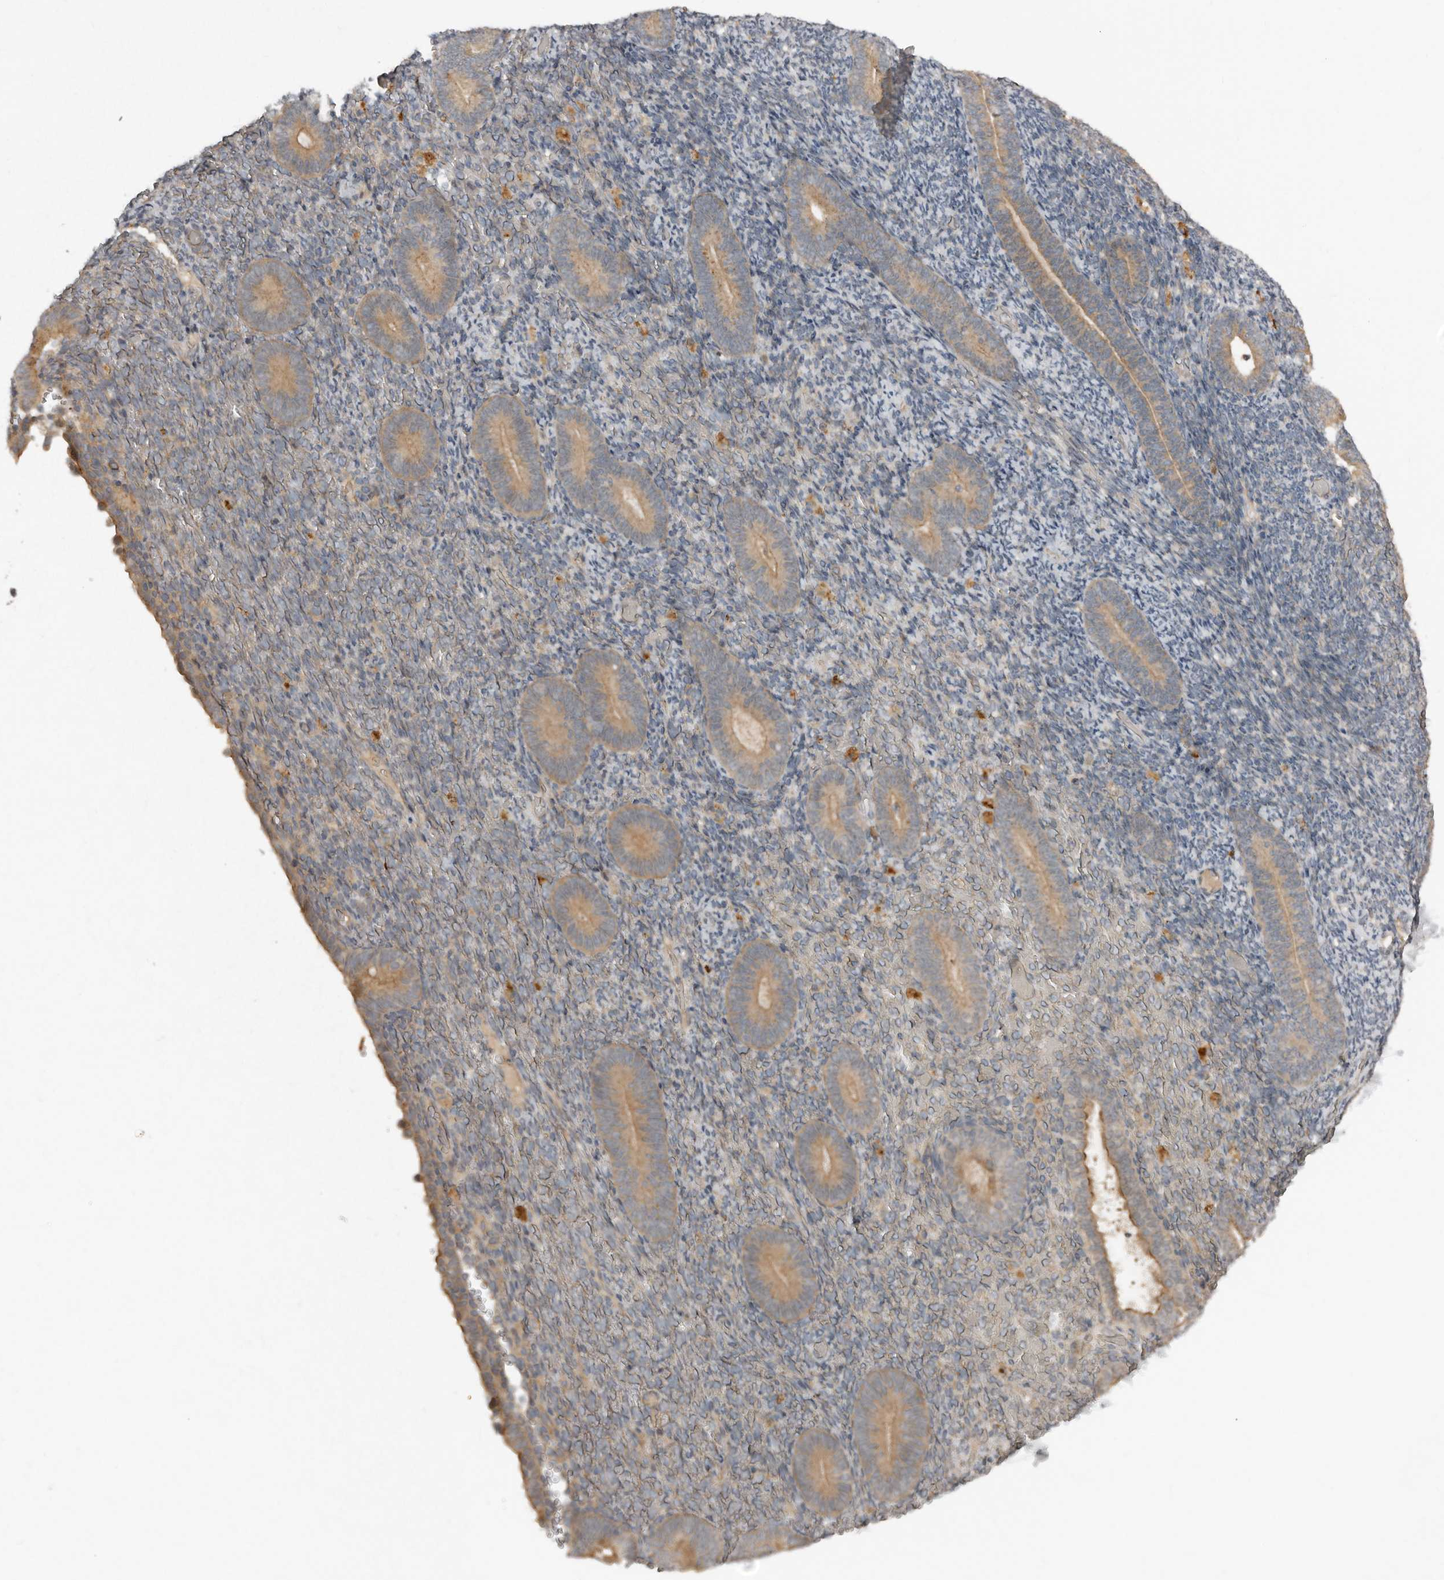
{"staining": {"intensity": "weak", "quantity": "<25%", "location": "cytoplasmic/membranous"}, "tissue": "endometrium", "cell_type": "Cells in endometrial stroma", "image_type": "normal", "snomed": [{"axis": "morphology", "description": "Normal tissue, NOS"}, {"axis": "topography", "description": "Endometrium"}], "caption": "Micrograph shows no protein staining in cells in endometrial stroma of unremarkable endometrium. The staining is performed using DAB brown chromogen with nuclei counter-stained in using hematoxylin.", "gene": "TEAD3", "patient": {"sex": "female", "age": 51}}